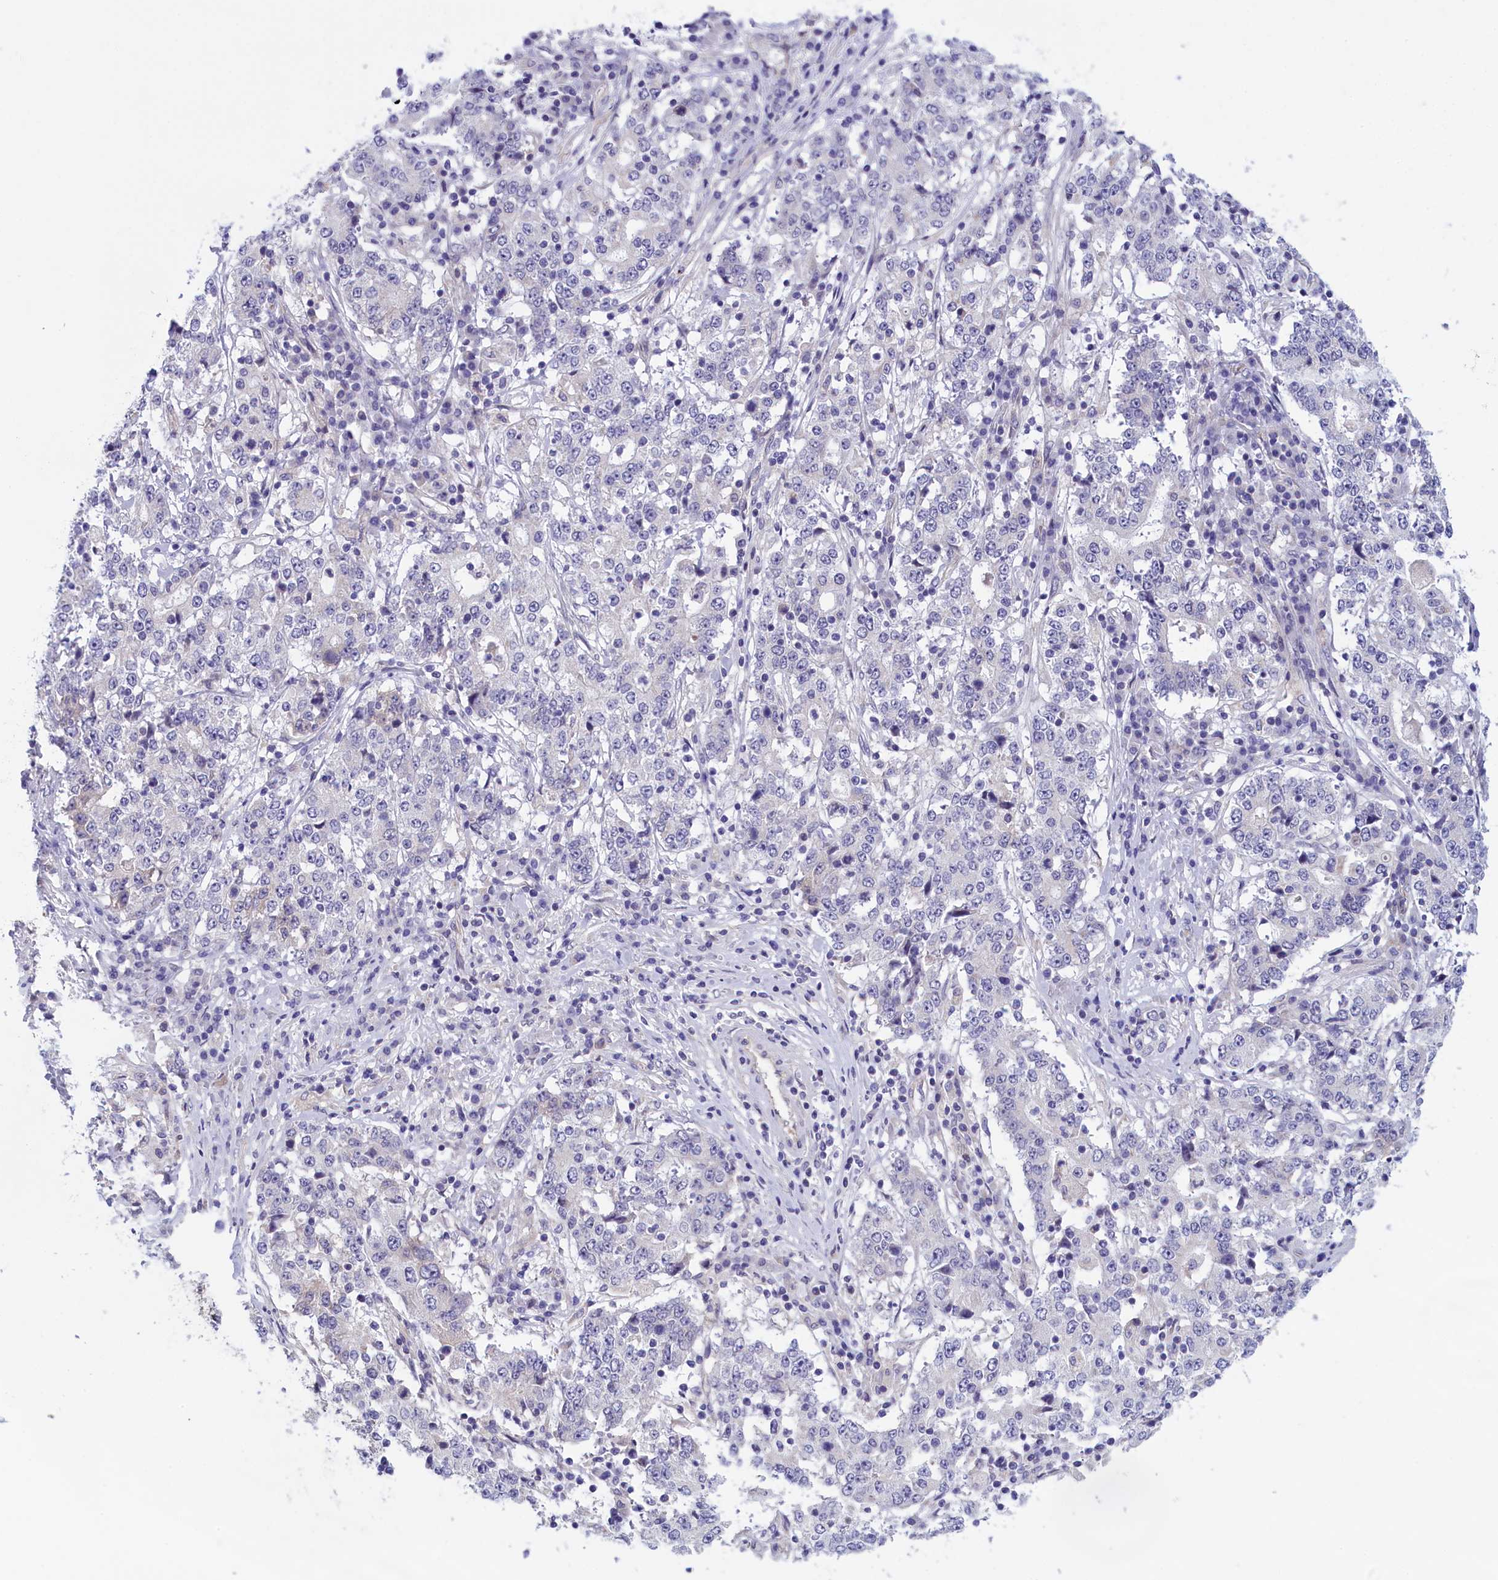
{"staining": {"intensity": "negative", "quantity": "none", "location": "none"}, "tissue": "stomach cancer", "cell_type": "Tumor cells", "image_type": "cancer", "snomed": [{"axis": "morphology", "description": "Adenocarcinoma, NOS"}, {"axis": "topography", "description": "Stomach"}], "caption": "Human adenocarcinoma (stomach) stained for a protein using immunohistochemistry (IHC) exhibits no staining in tumor cells.", "gene": "IGFALS", "patient": {"sex": "male", "age": 59}}